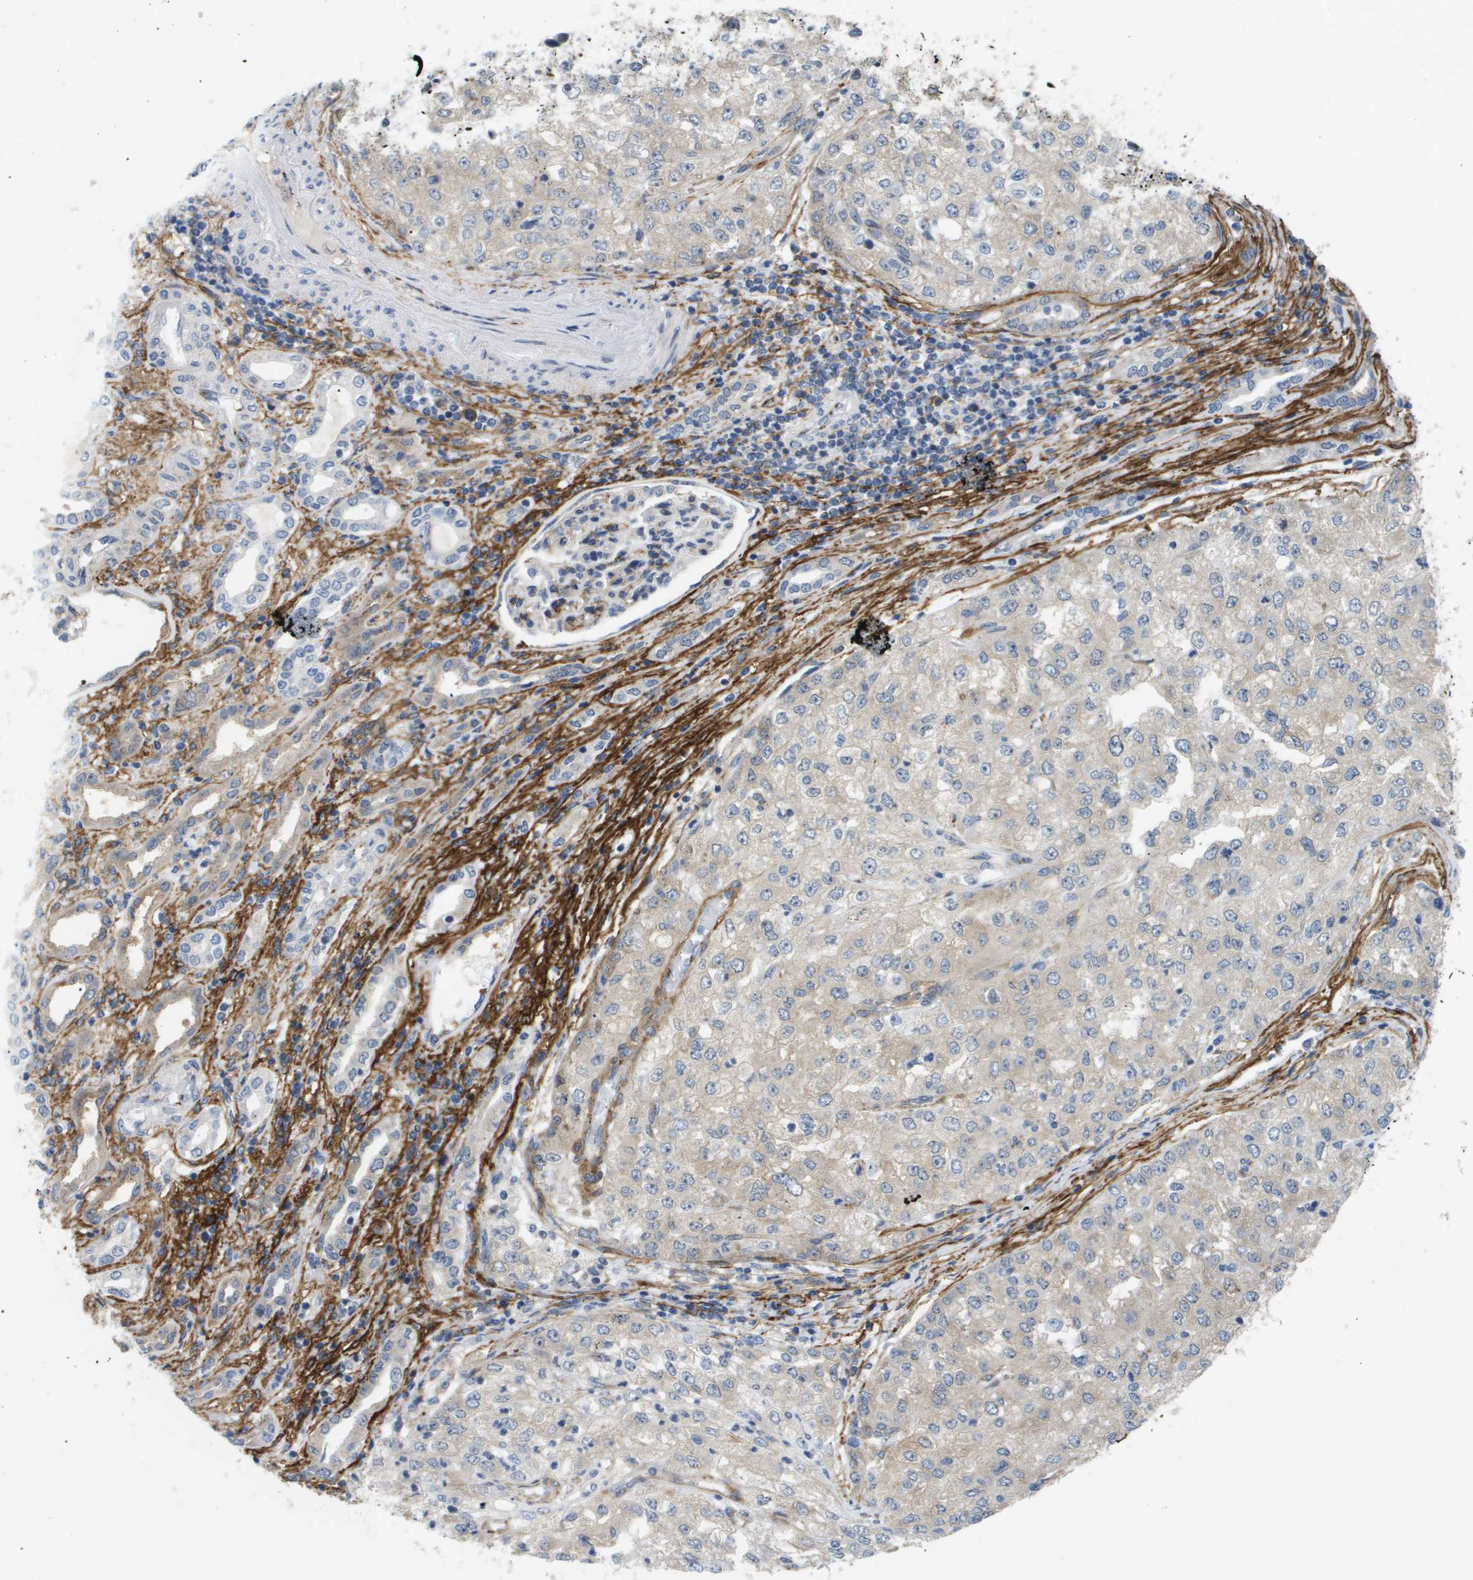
{"staining": {"intensity": "negative", "quantity": "none", "location": "none"}, "tissue": "renal cancer", "cell_type": "Tumor cells", "image_type": "cancer", "snomed": [{"axis": "morphology", "description": "Adenocarcinoma, NOS"}, {"axis": "topography", "description": "Kidney"}], "caption": "A high-resolution micrograph shows IHC staining of renal cancer (adenocarcinoma), which shows no significant staining in tumor cells.", "gene": "OTUD5", "patient": {"sex": "female", "age": 54}}